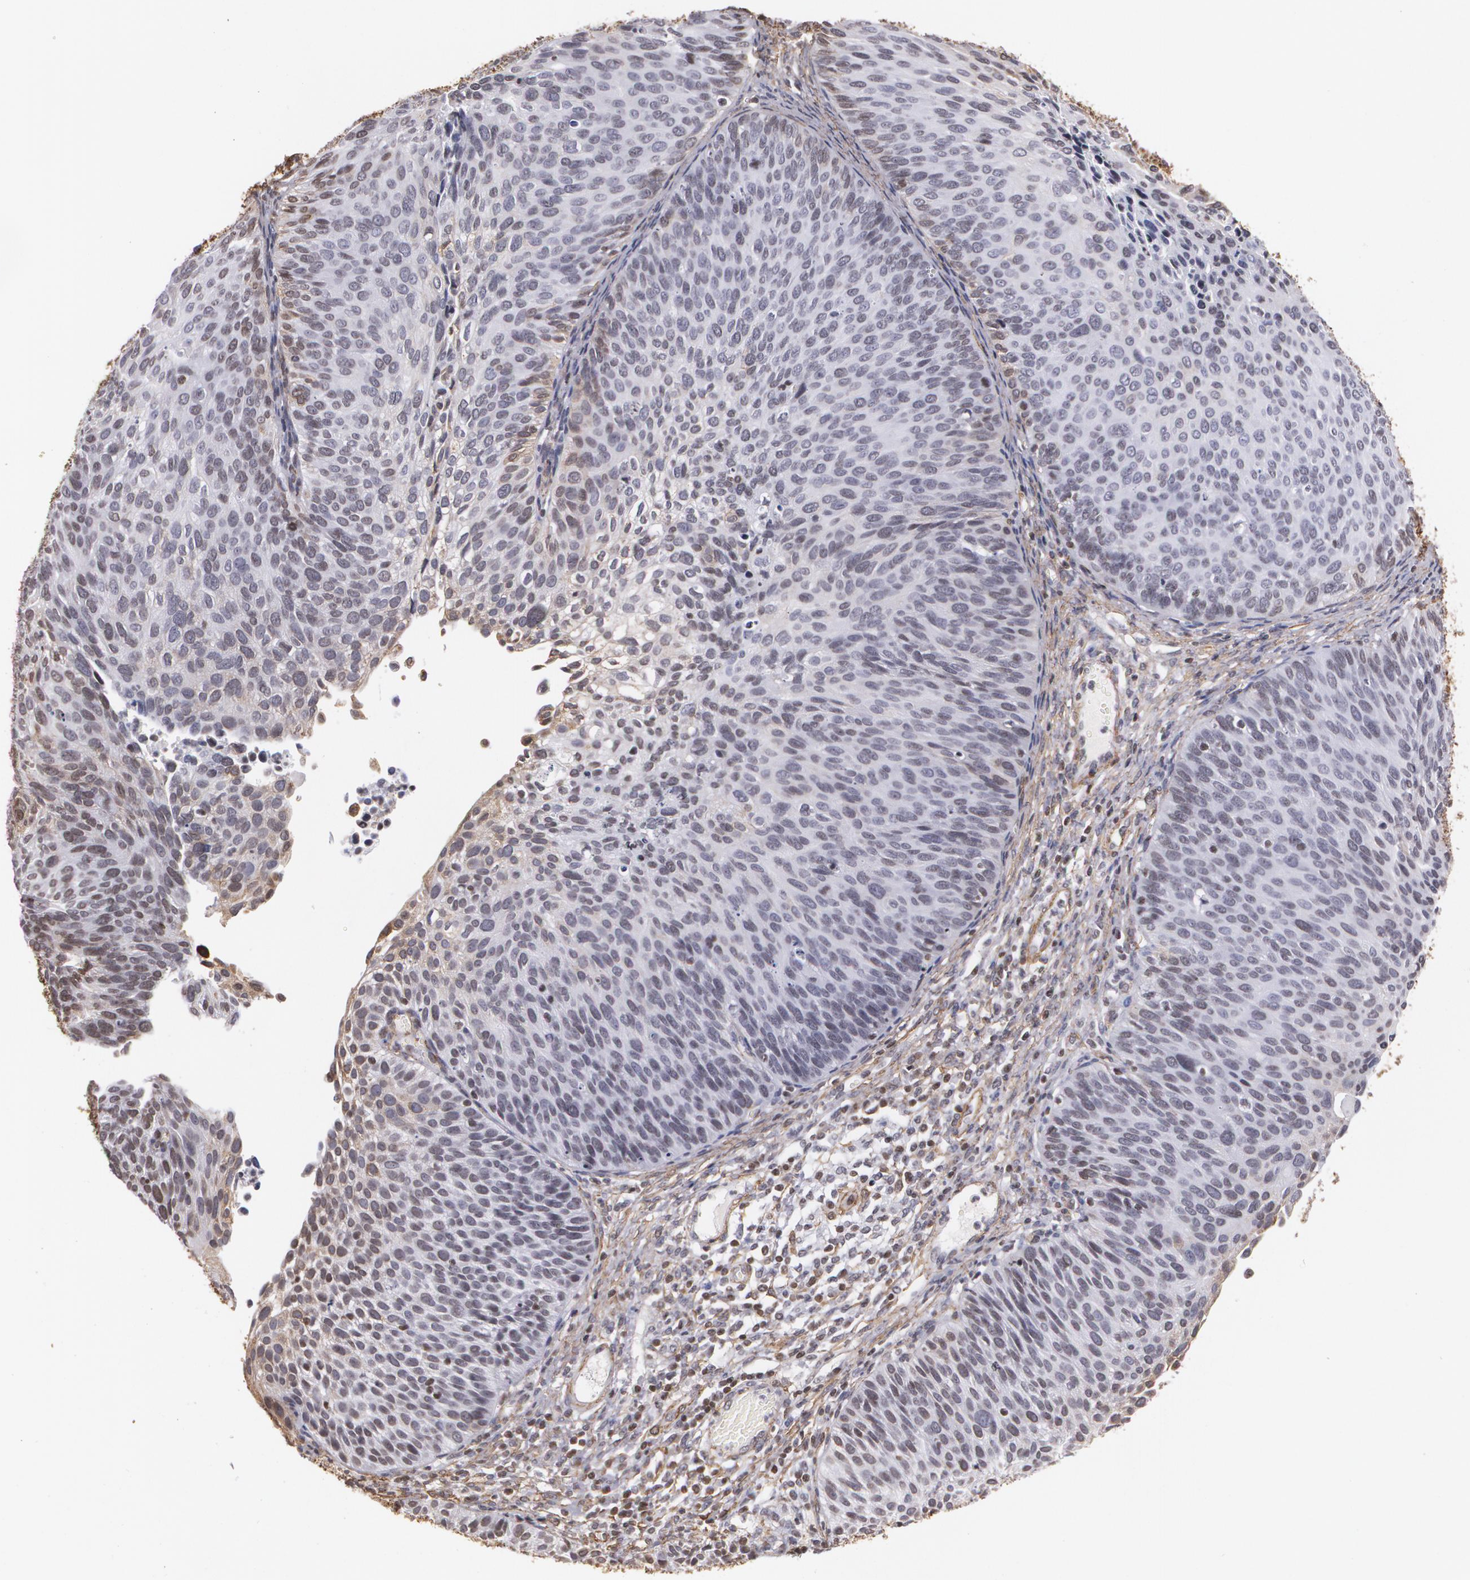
{"staining": {"intensity": "weak", "quantity": "<25%", "location": "cytoplasmic/membranous"}, "tissue": "cervical cancer", "cell_type": "Tumor cells", "image_type": "cancer", "snomed": [{"axis": "morphology", "description": "Squamous cell carcinoma, NOS"}, {"axis": "topography", "description": "Cervix"}], "caption": "Protein analysis of cervical cancer (squamous cell carcinoma) exhibits no significant staining in tumor cells.", "gene": "VAMP1", "patient": {"sex": "female", "age": 36}}